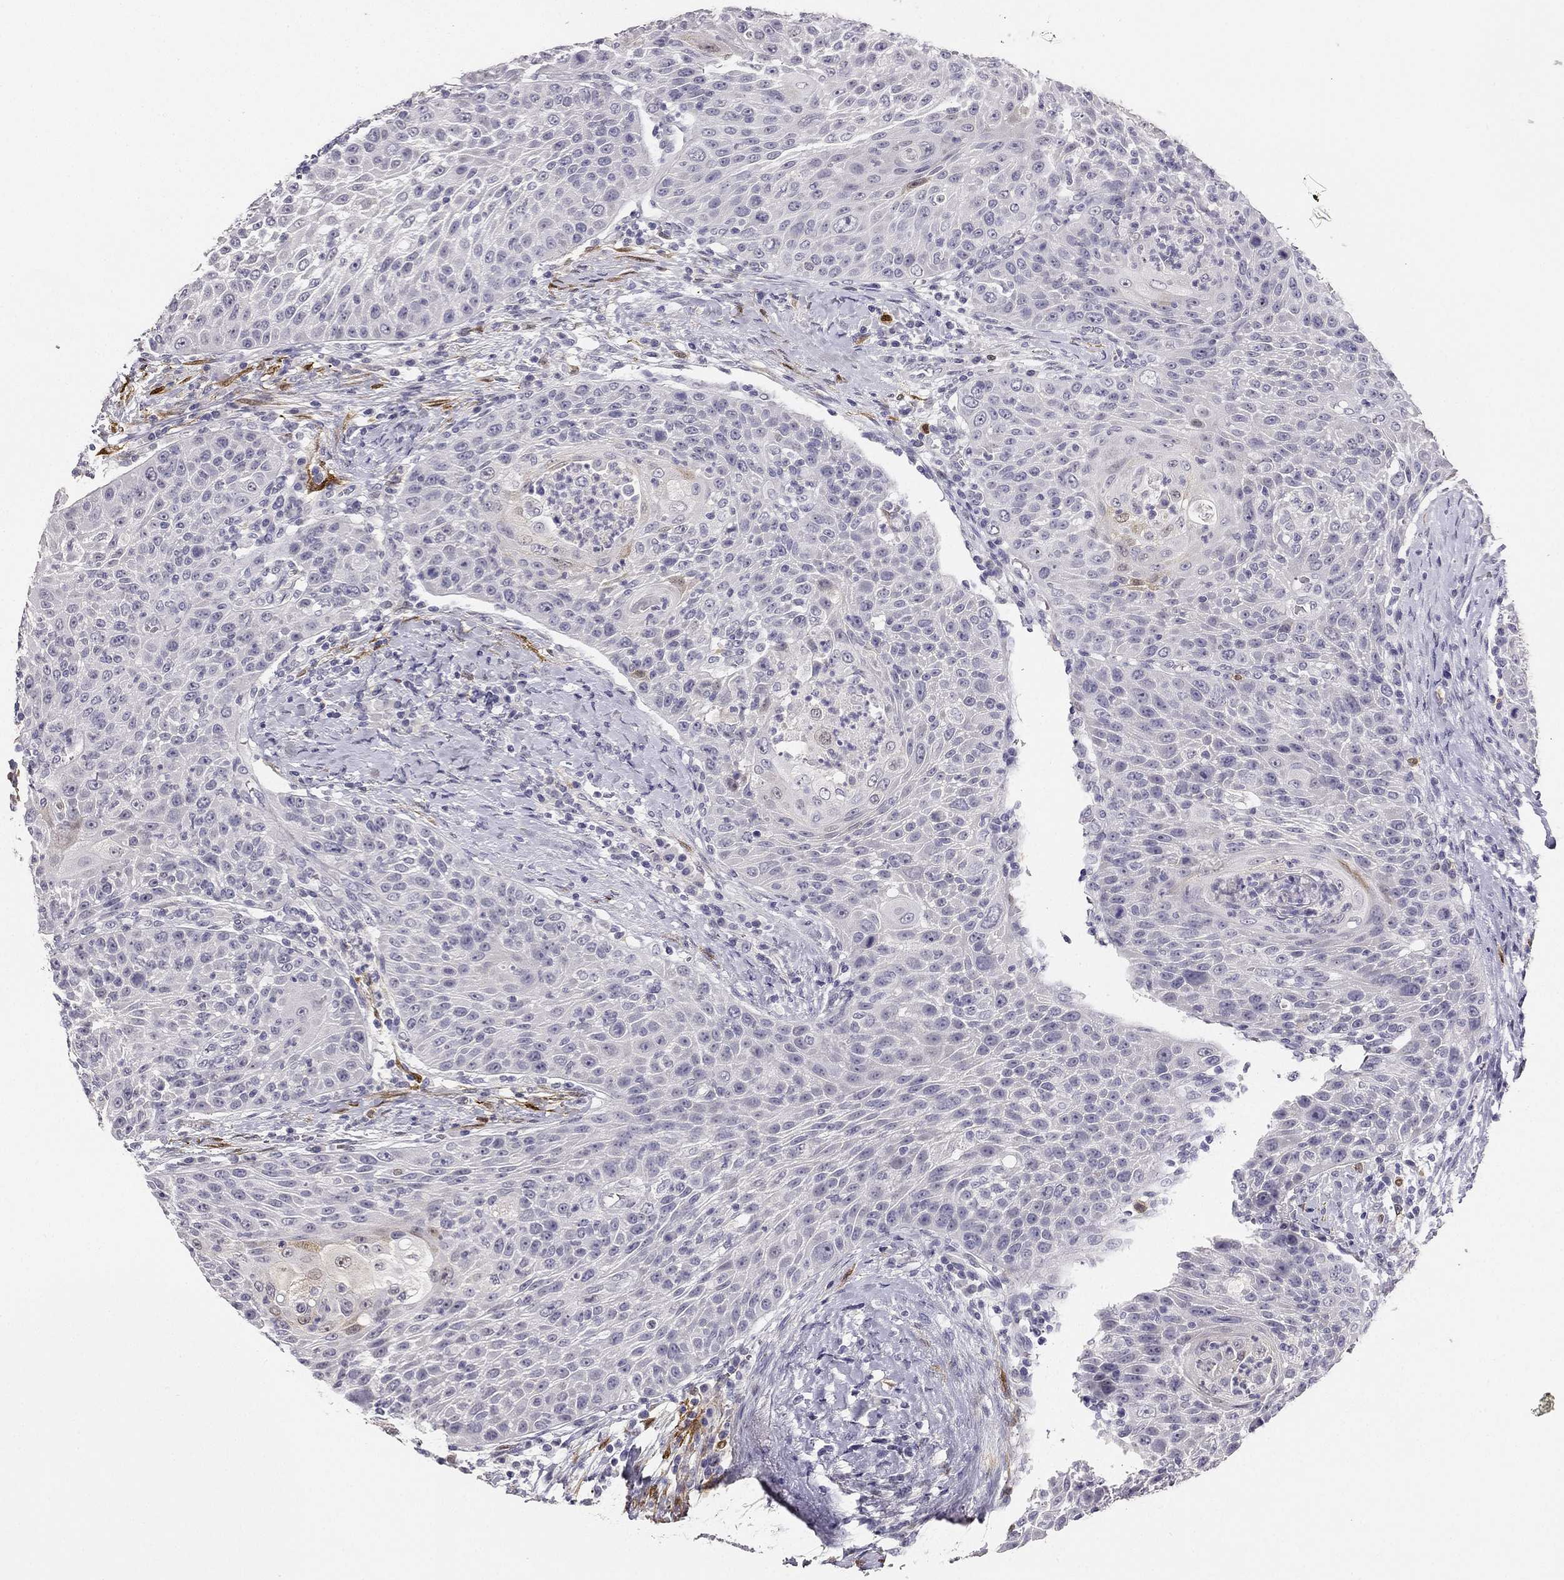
{"staining": {"intensity": "negative", "quantity": "none", "location": "none"}, "tissue": "head and neck cancer", "cell_type": "Tumor cells", "image_type": "cancer", "snomed": [{"axis": "morphology", "description": "Squamous cell carcinoma, NOS"}, {"axis": "topography", "description": "Head-Neck"}], "caption": "Human head and neck squamous cell carcinoma stained for a protein using immunohistochemistry (IHC) exhibits no staining in tumor cells.", "gene": "CALB2", "patient": {"sex": "male", "age": 69}}